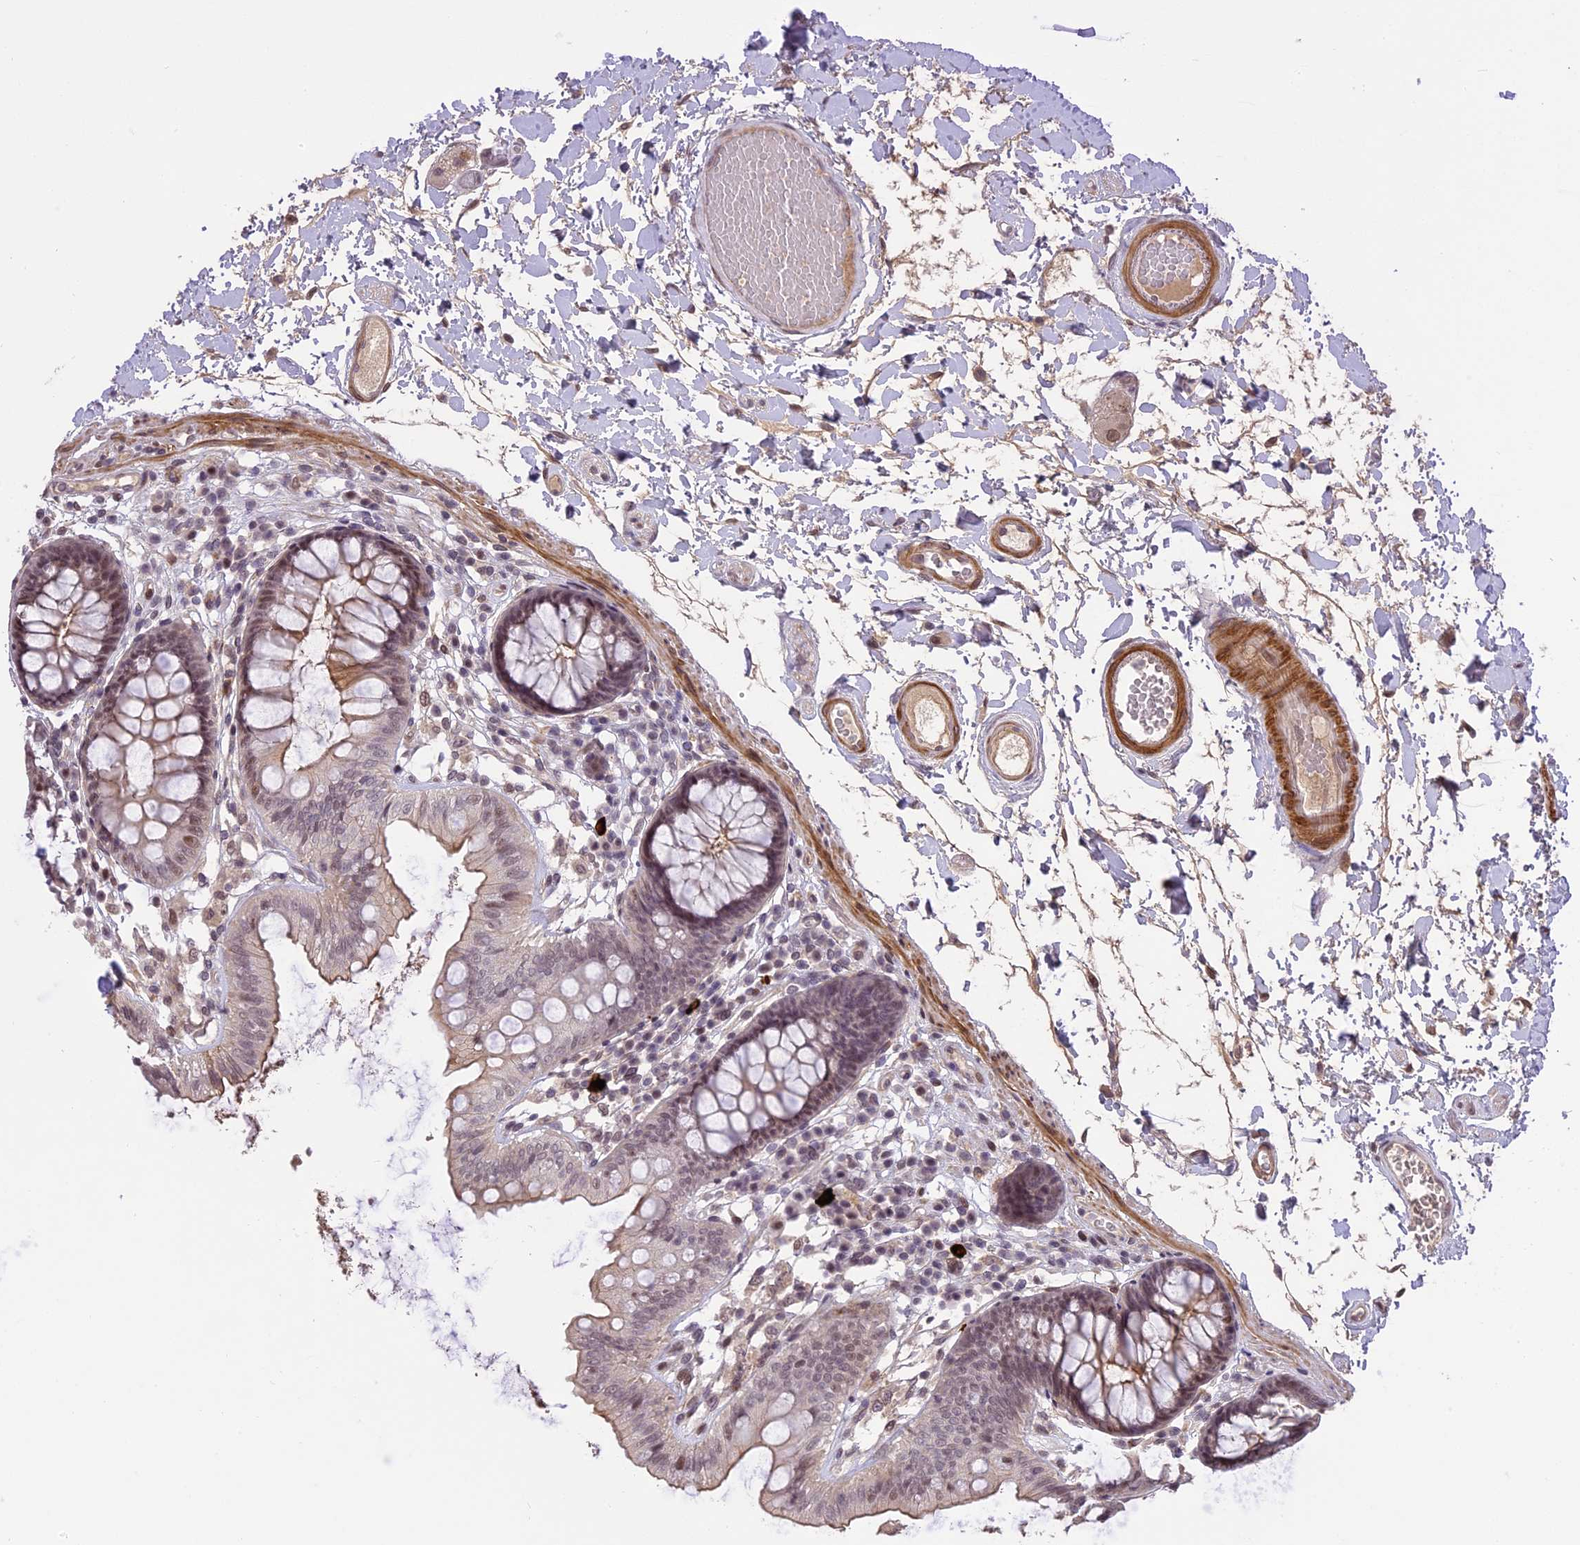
{"staining": {"intensity": "weak", "quantity": "25%-75%", "location": "cytoplasmic/membranous,nuclear"}, "tissue": "colon", "cell_type": "Endothelial cells", "image_type": "normal", "snomed": [{"axis": "morphology", "description": "Normal tissue, NOS"}, {"axis": "topography", "description": "Colon"}], "caption": "Brown immunohistochemical staining in normal colon exhibits weak cytoplasmic/membranous,nuclear expression in approximately 25%-75% of endothelial cells.", "gene": "PRELID2", "patient": {"sex": "male", "age": 84}}